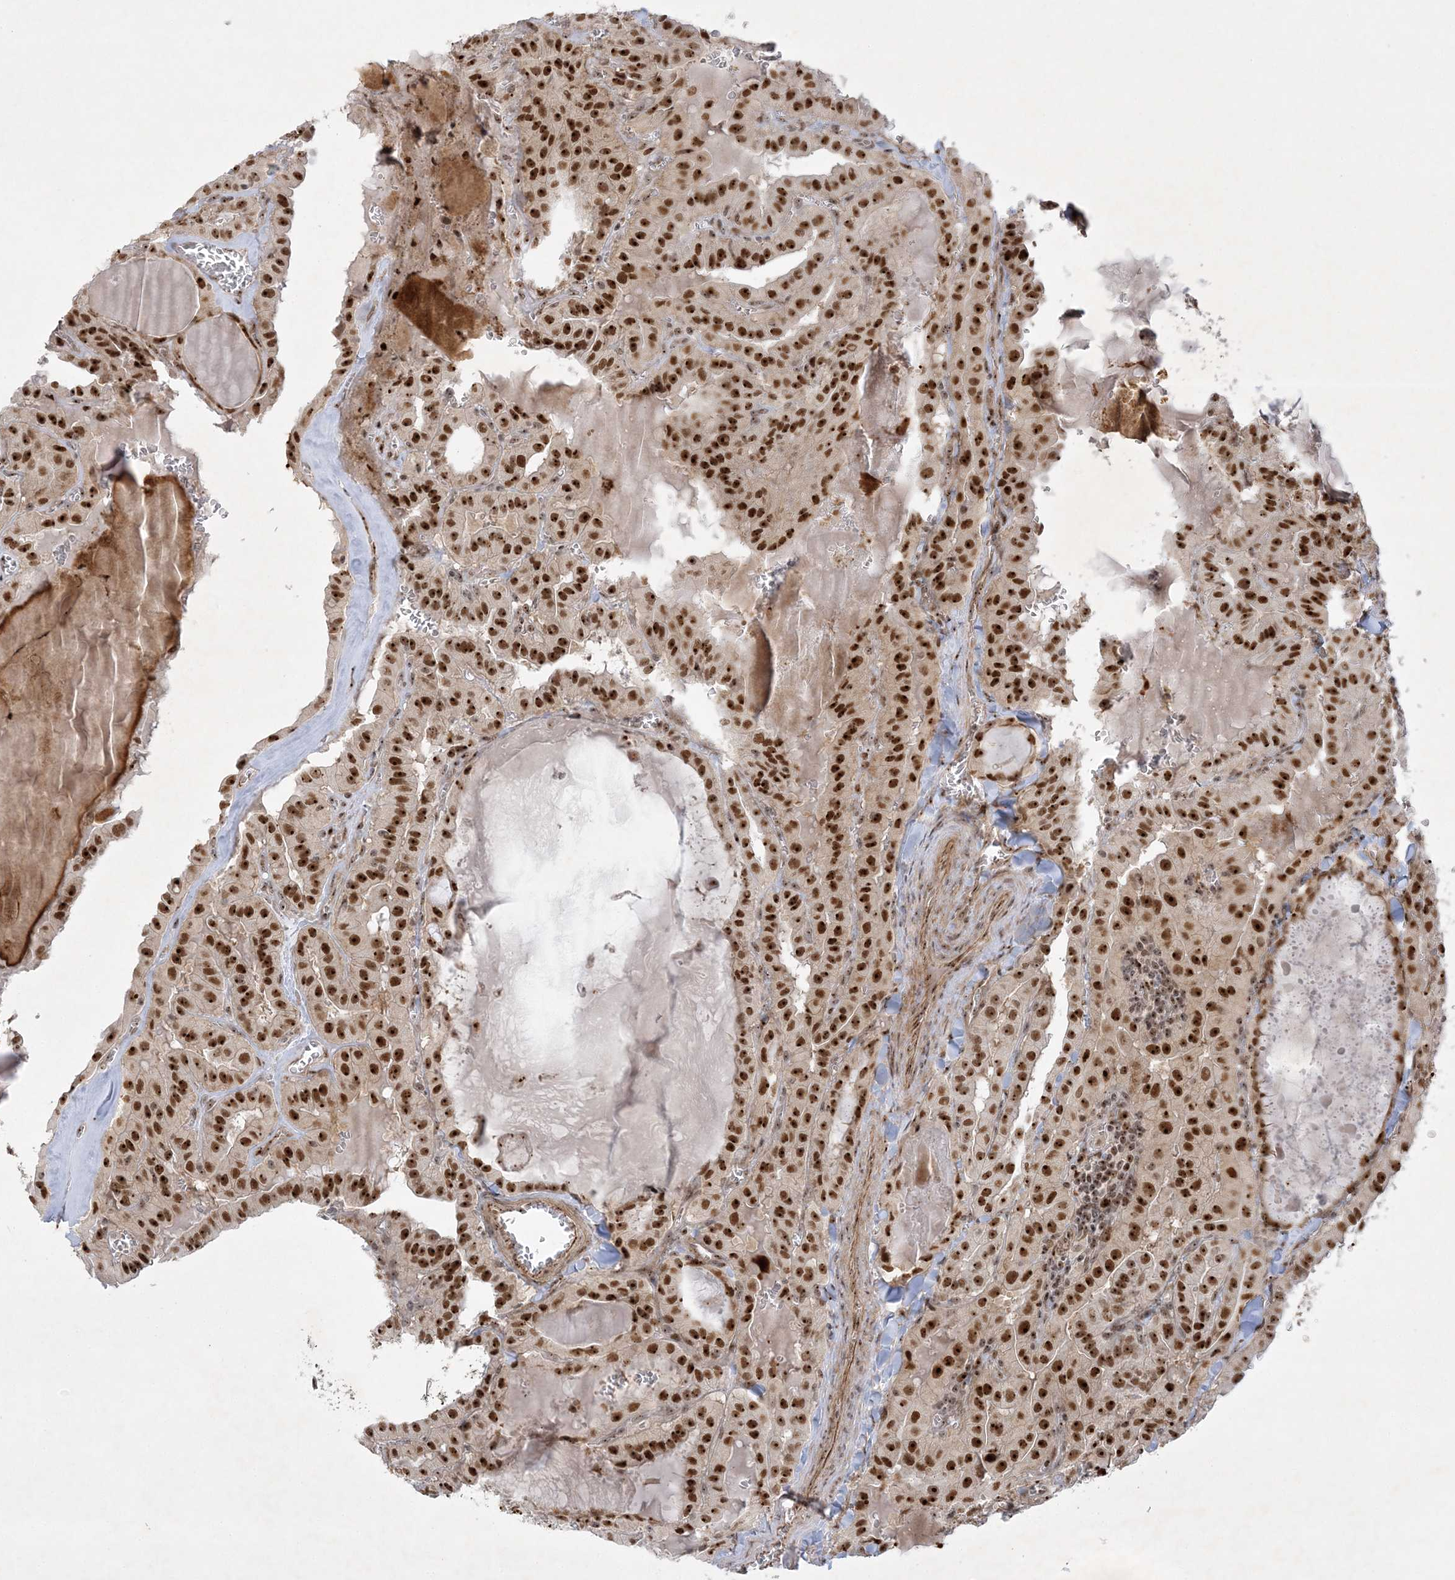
{"staining": {"intensity": "strong", "quantity": ">75%", "location": "nuclear"}, "tissue": "thyroid cancer", "cell_type": "Tumor cells", "image_type": "cancer", "snomed": [{"axis": "morphology", "description": "Papillary adenocarcinoma, NOS"}, {"axis": "topography", "description": "Thyroid gland"}], "caption": "Immunohistochemistry staining of thyroid cancer (papillary adenocarcinoma), which shows high levels of strong nuclear expression in approximately >75% of tumor cells indicating strong nuclear protein staining. The staining was performed using DAB (3,3'-diaminobenzidine) (brown) for protein detection and nuclei were counterstained in hematoxylin (blue).", "gene": "NPM3", "patient": {"sex": "male", "age": 52}}